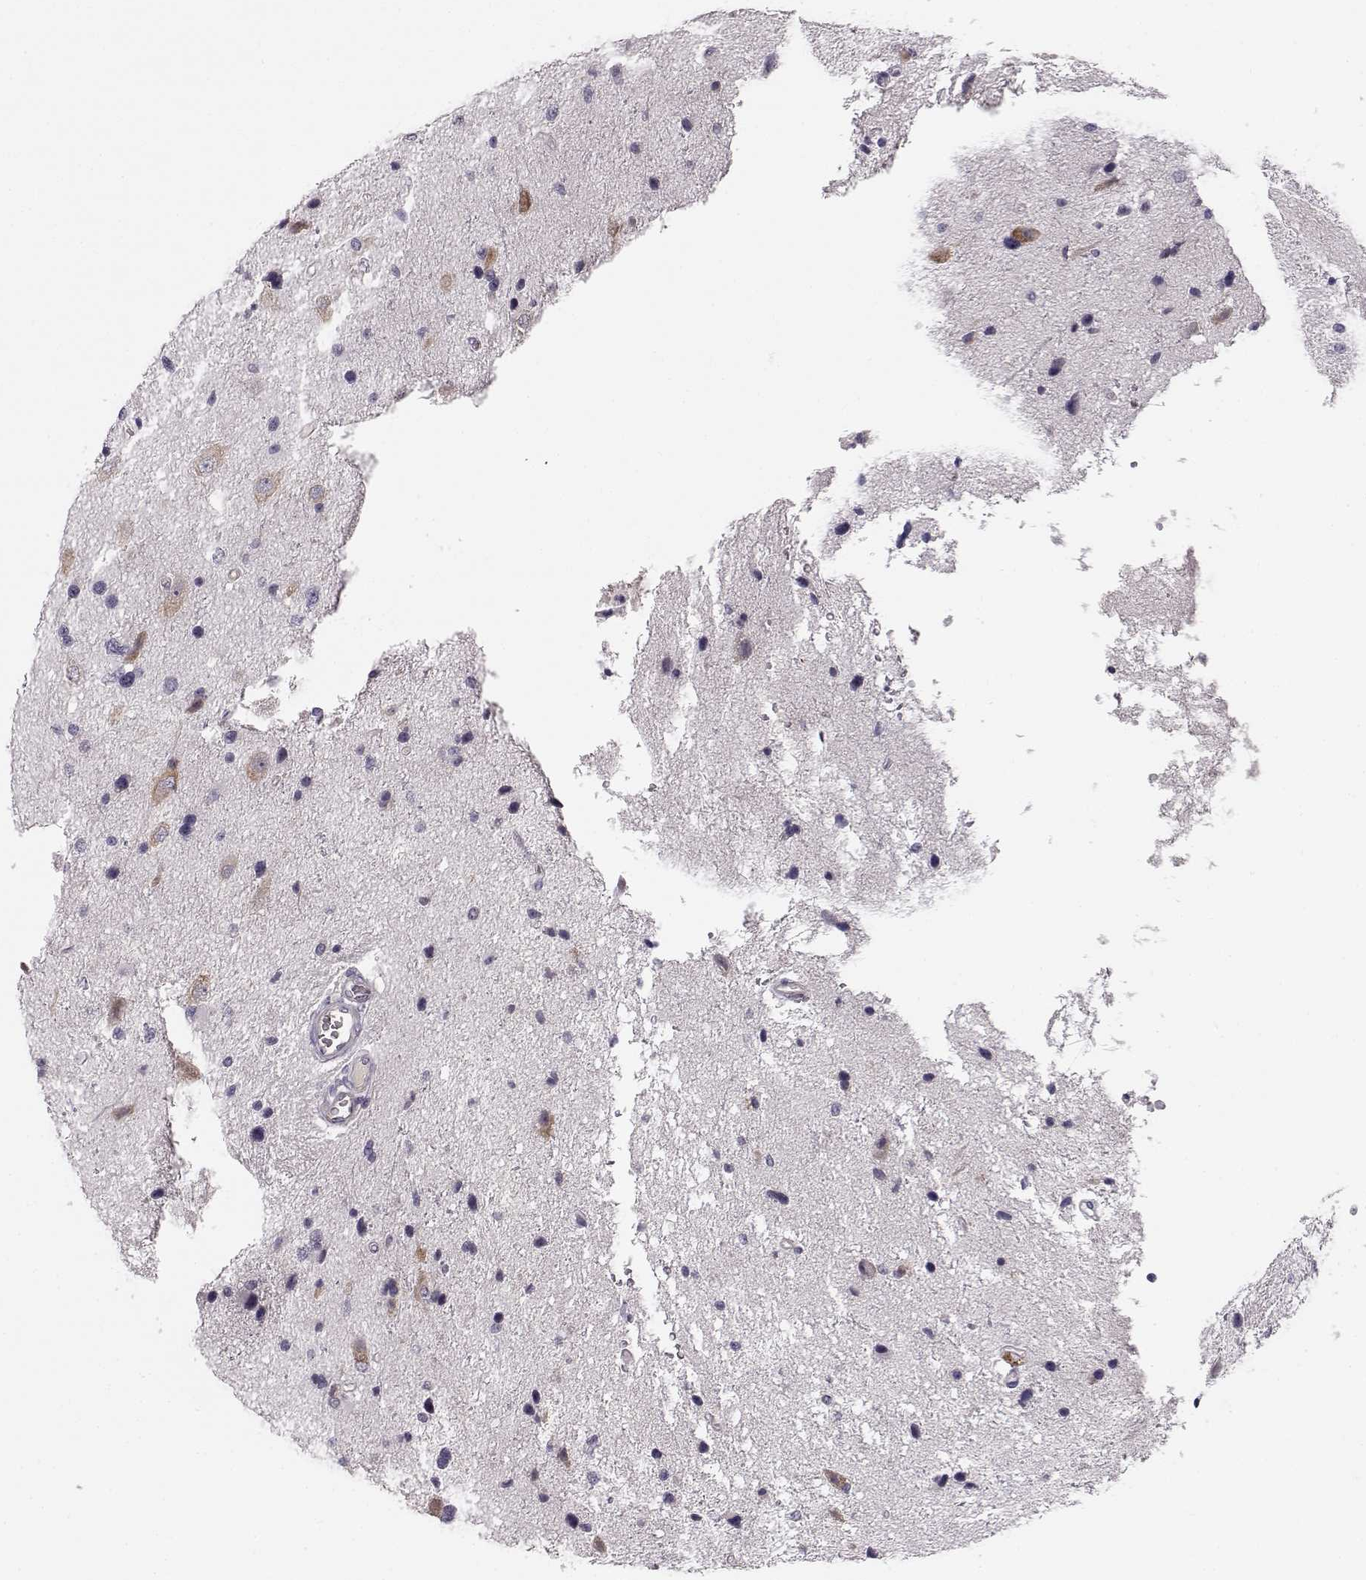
{"staining": {"intensity": "negative", "quantity": "none", "location": "none"}, "tissue": "glioma", "cell_type": "Tumor cells", "image_type": "cancer", "snomed": [{"axis": "morphology", "description": "Glioma, malignant, Low grade"}, {"axis": "topography", "description": "Brain"}], "caption": "Immunohistochemistry (IHC) histopathology image of neoplastic tissue: human glioma stained with DAB (3,3'-diaminobenzidine) displays no significant protein positivity in tumor cells.", "gene": "BFSP2", "patient": {"sex": "female", "age": 32}}